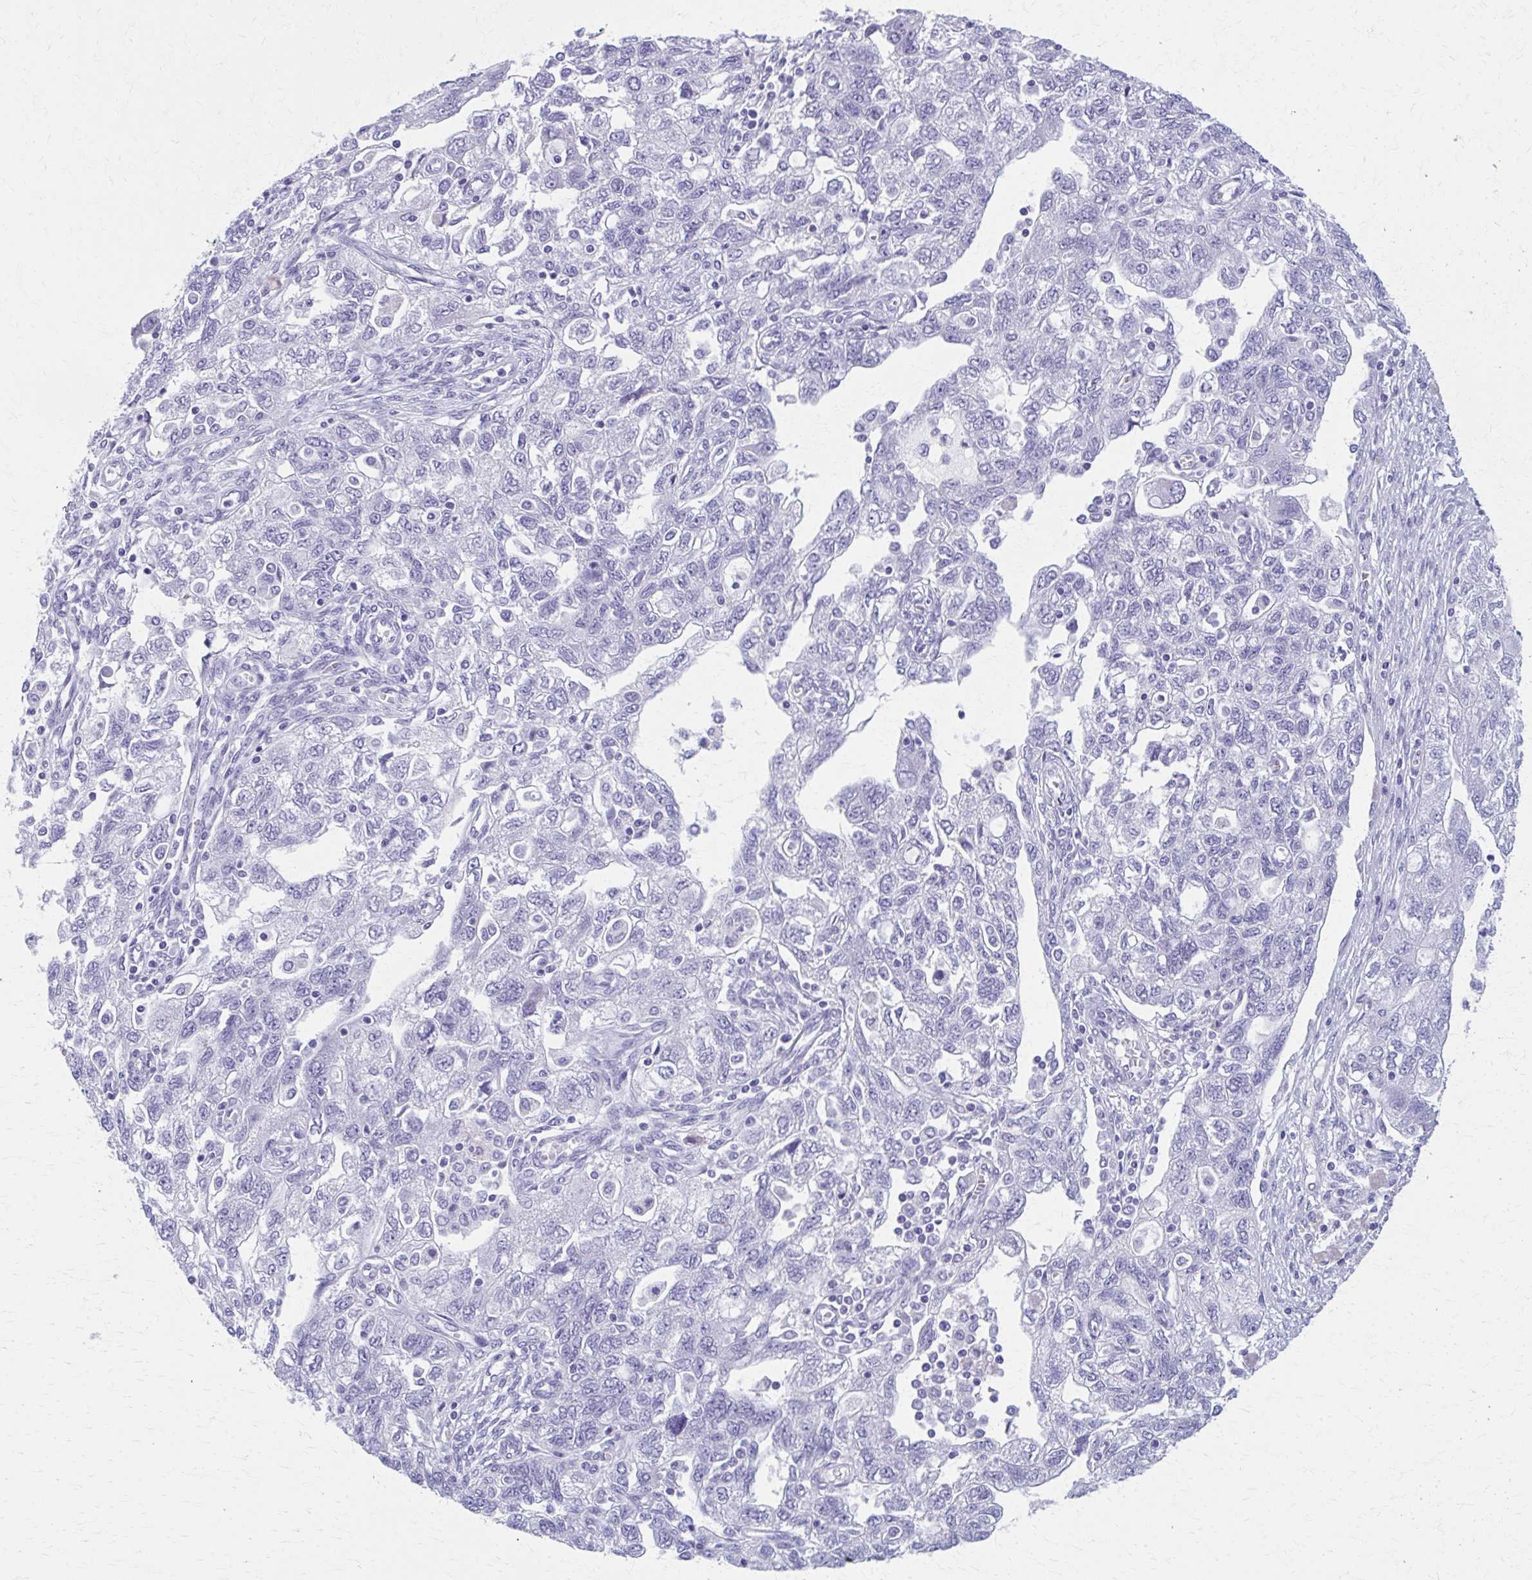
{"staining": {"intensity": "negative", "quantity": "none", "location": "none"}, "tissue": "ovarian cancer", "cell_type": "Tumor cells", "image_type": "cancer", "snomed": [{"axis": "morphology", "description": "Carcinoma, NOS"}, {"axis": "morphology", "description": "Cystadenocarcinoma, serous, NOS"}, {"axis": "topography", "description": "Ovary"}], "caption": "A high-resolution micrograph shows immunohistochemistry (IHC) staining of serous cystadenocarcinoma (ovarian), which shows no significant expression in tumor cells.", "gene": "MPLKIP", "patient": {"sex": "female", "age": 69}}